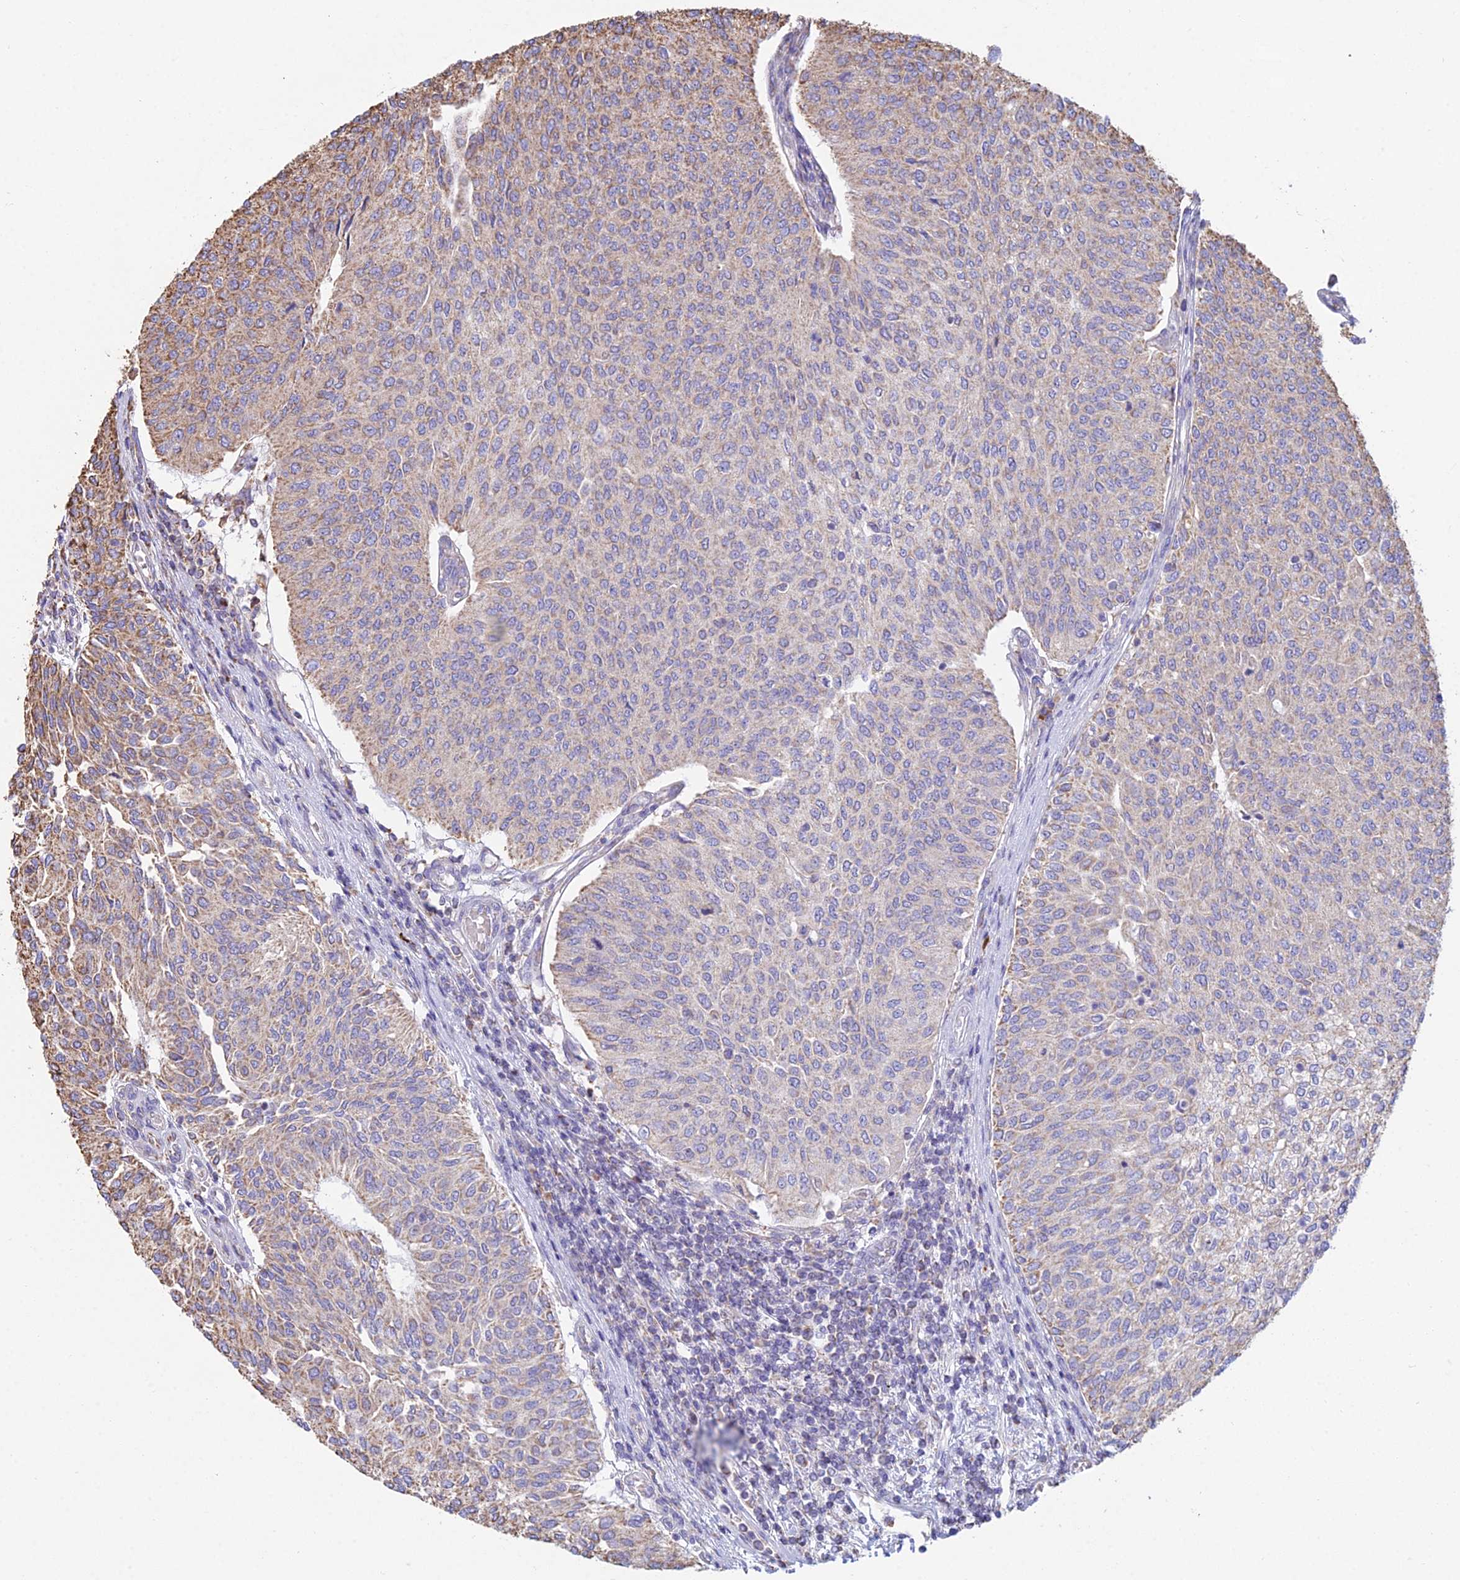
{"staining": {"intensity": "moderate", "quantity": "<25%", "location": "cytoplasmic/membranous"}, "tissue": "urothelial cancer", "cell_type": "Tumor cells", "image_type": "cancer", "snomed": [{"axis": "morphology", "description": "Urothelial carcinoma, High grade"}, {"axis": "topography", "description": "Urinary bladder"}], "caption": "High-grade urothelial carcinoma was stained to show a protein in brown. There is low levels of moderate cytoplasmic/membranous expression in approximately <25% of tumor cells.", "gene": "OR2W3", "patient": {"sex": "female", "age": 79}}